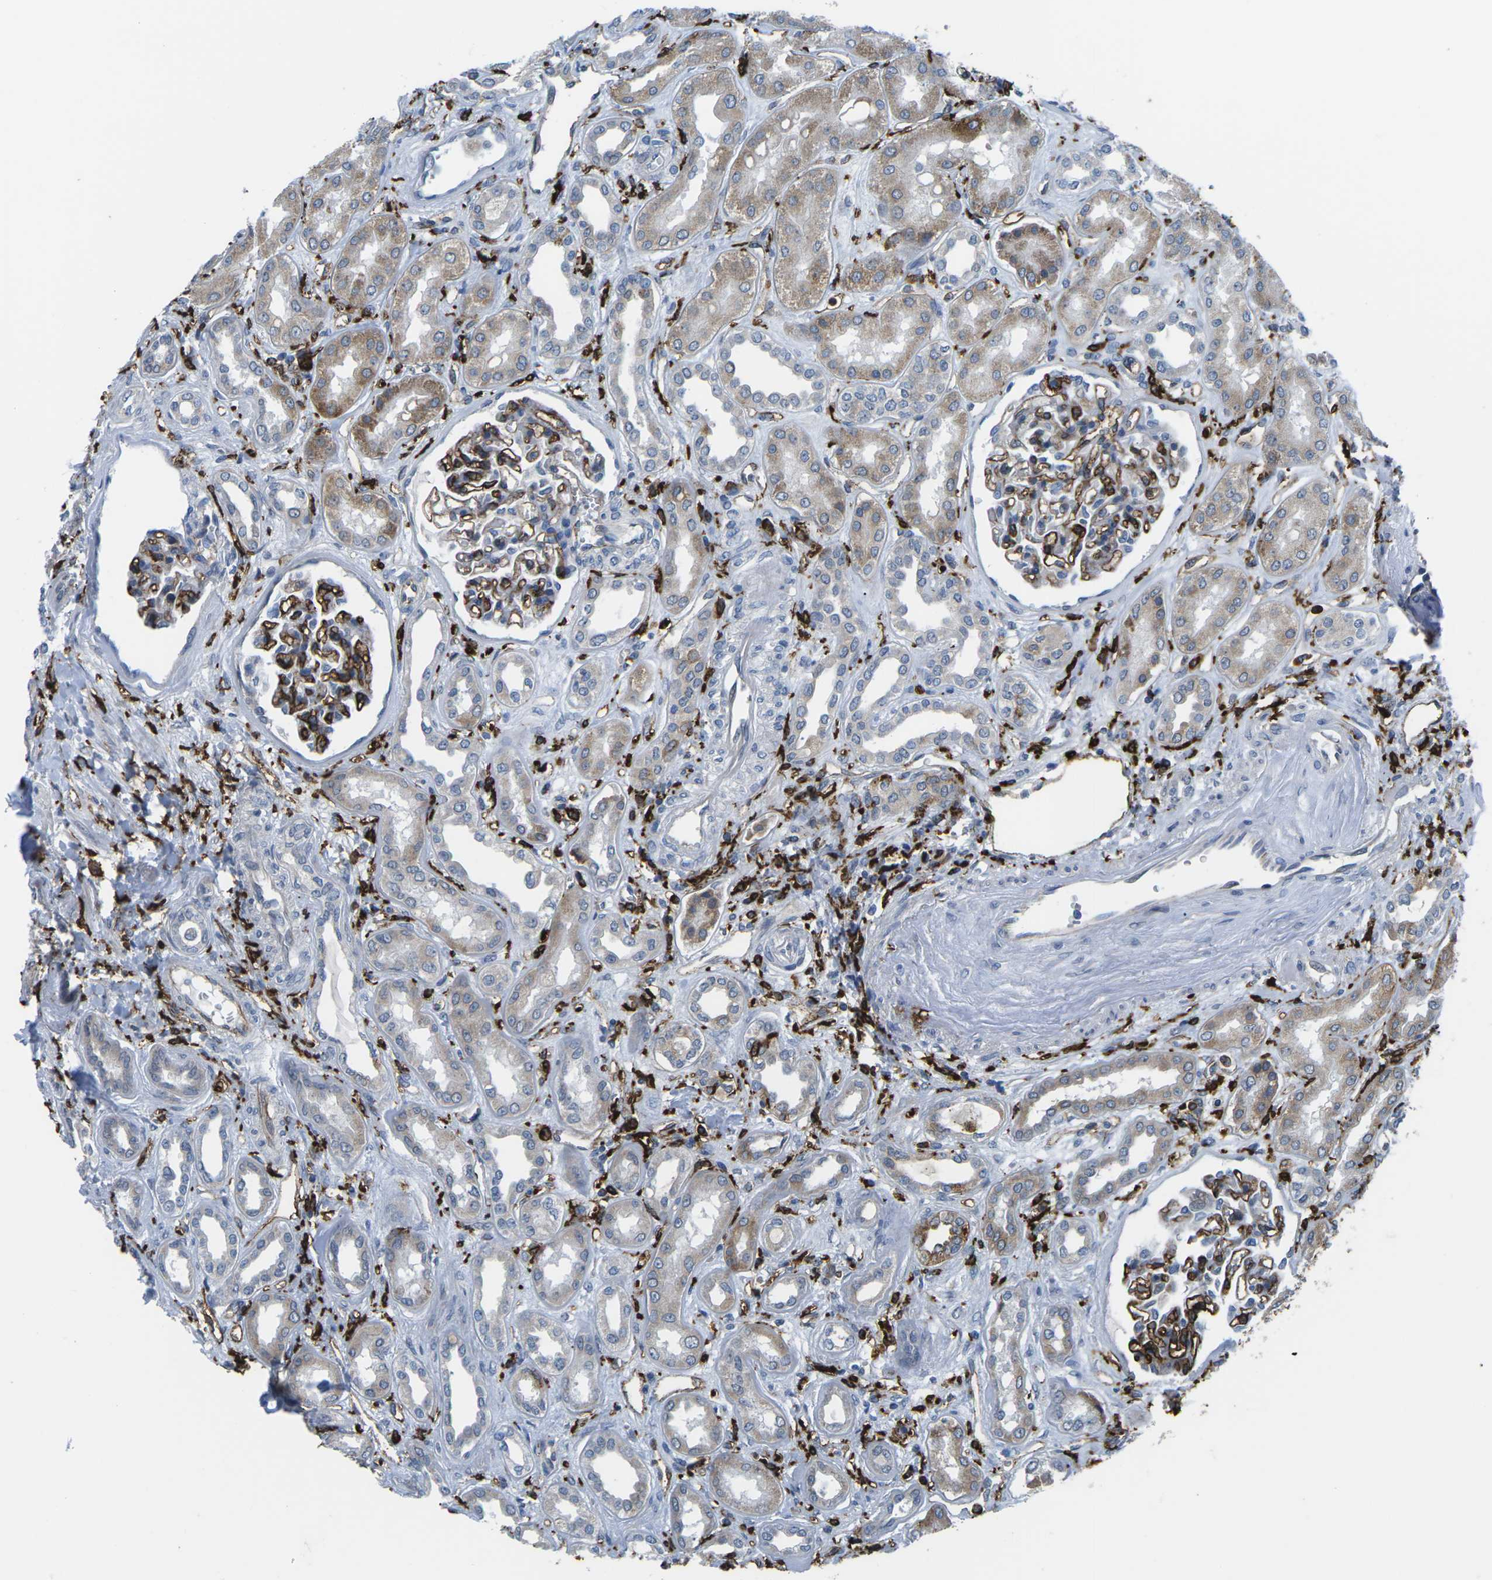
{"staining": {"intensity": "strong", "quantity": "25%-75%", "location": "cytoplasmic/membranous"}, "tissue": "kidney", "cell_type": "Cells in glomeruli", "image_type": "normal", "snomed": [{"axis": "morphology", "description": "Normal tissue, NOS"}, {"axis": "topography", "description": "Kidney"}], "caption": "An immunohistochemistry (IHC) micrograph of unremarkable tissue is shown. Protein staining in brown highlights strong cytoplasmic/membranous positivity in kidney within cells in glomeruli. Nuclei are stained in blue.", "gene": "PTPN1", "patient": {"sex": "male", "age": 59}}